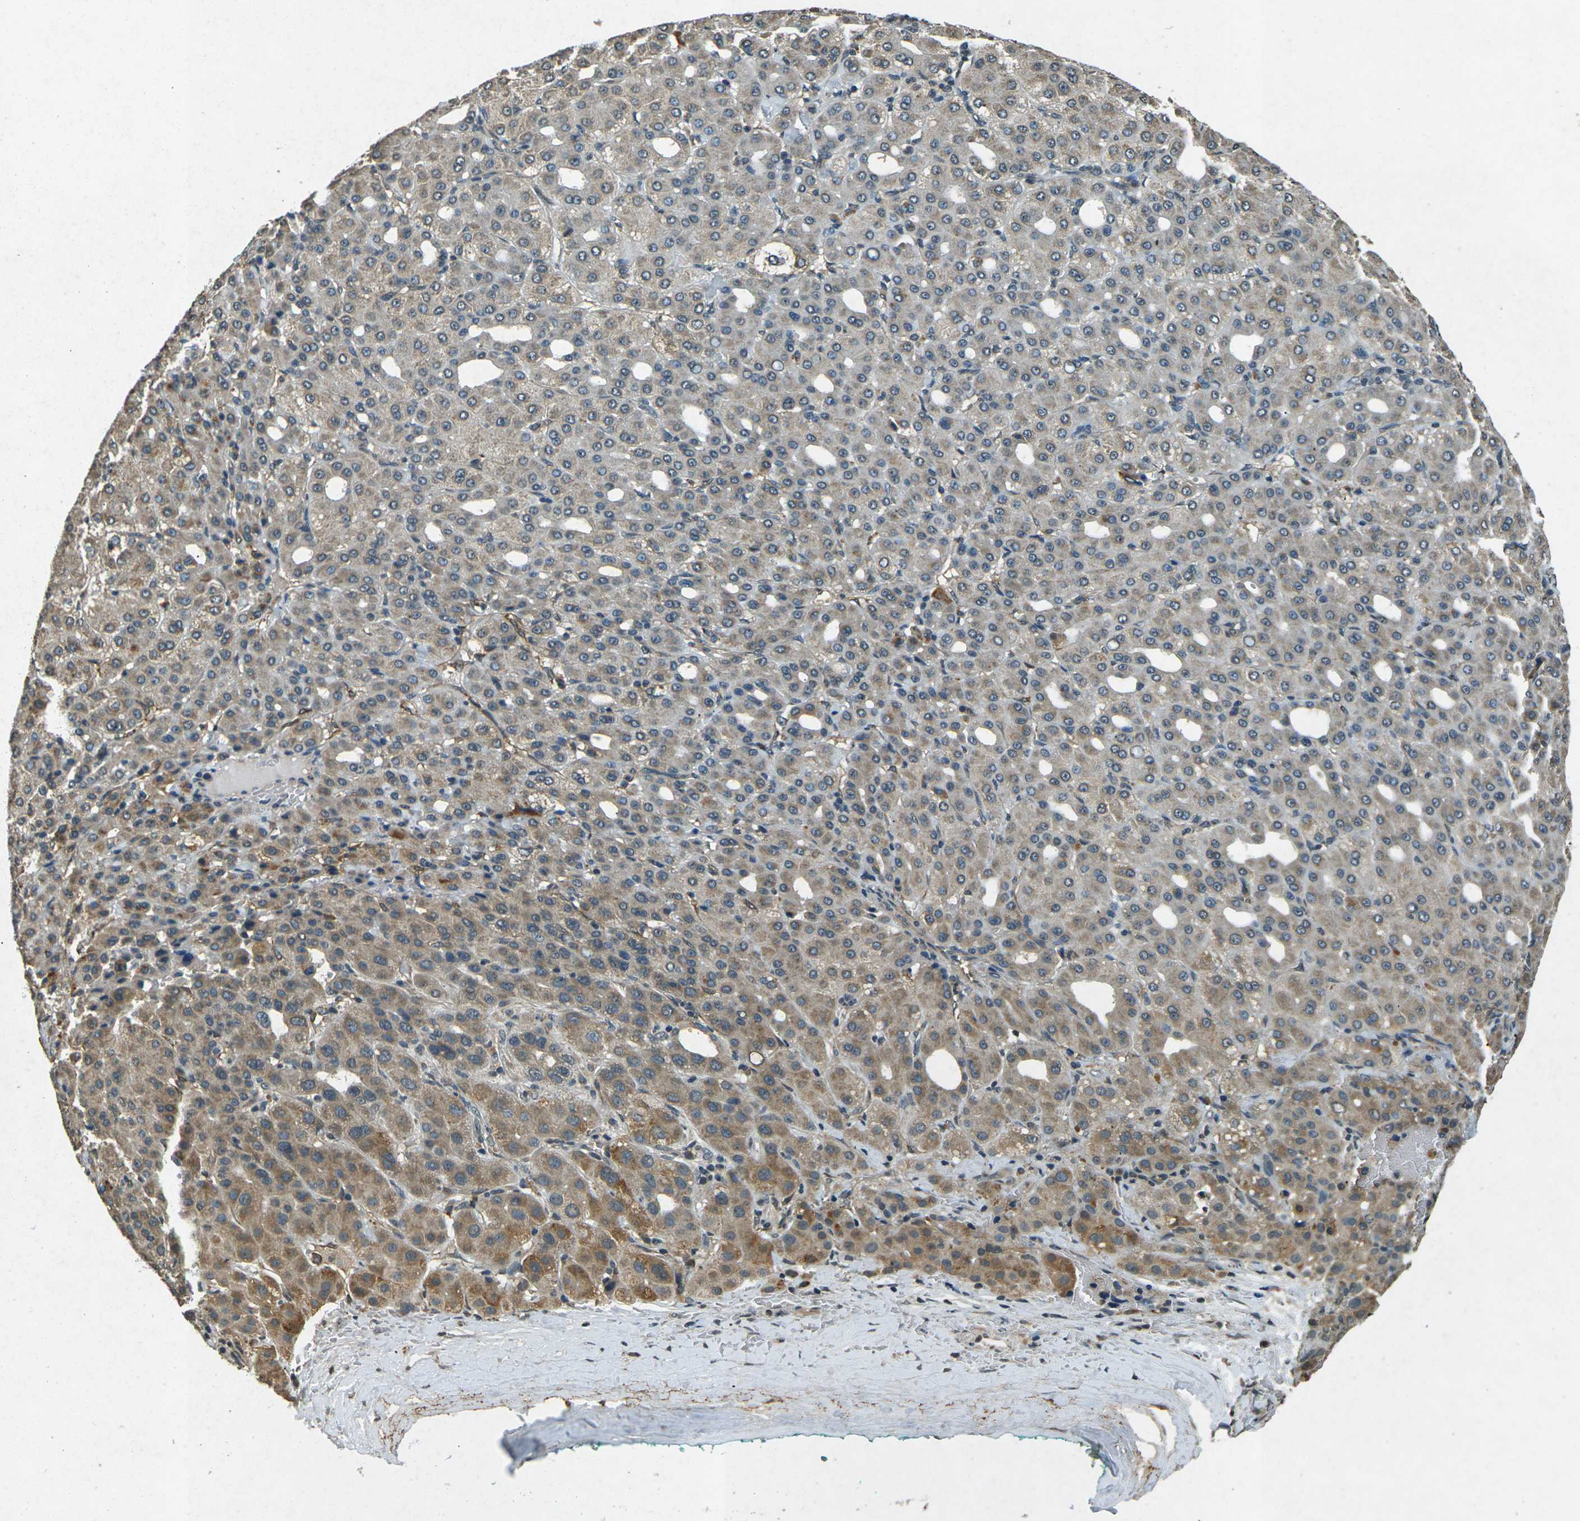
{"staining": {"intensity": "moderate", "quantity": "25%-75%", "location": "cytoplasmic/membranous"}, "tissue": "liver cancer", "cell_type": "Tumor cells", "image_type": "cancer", "snomed": [{"axis": "morphology", "description": "Carcinoma, Hepatocellular, NOS"}, {"axis": "topography", "description": "Liver"}], "caption": "Protein analysis of liver hepatocellular carcinoma tissue demonstrates moderate cytoplasmic/membranous expression in approximately 25%-75% of tumor cells. (DAB (3,3'-diaminobenzidine) IHC with brightfield microscopy, high magnification).", "gene": "PDE2A", "patient": {"sex": "male", "age": 65}}